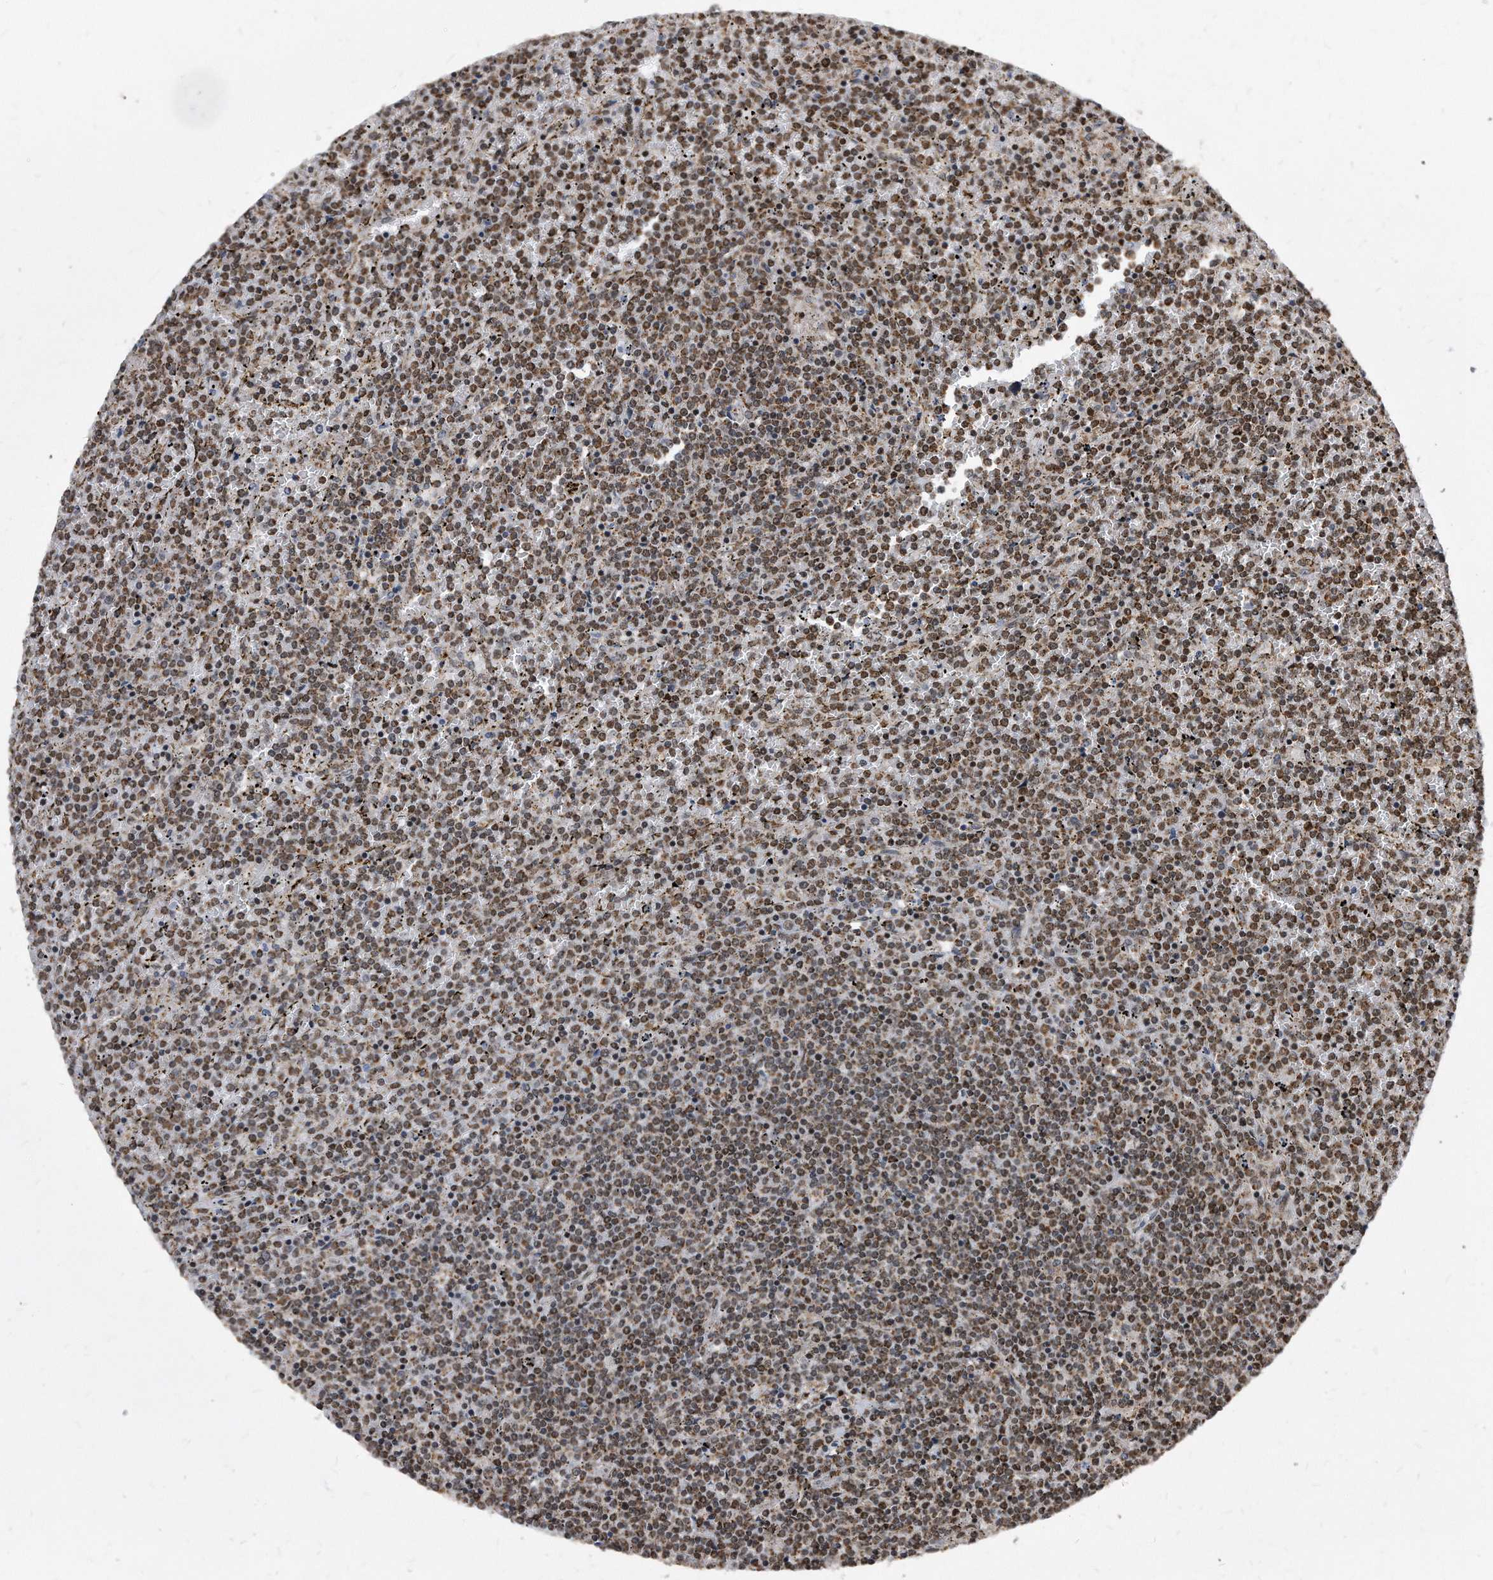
{"staining": {"intensity": "moderate", "quantity": "25%-75%", "location": "cytoplasmic/membranous,nuclear"}, "tissue": "lymphoma", "cell_type": "Tumor cells", "image_type": "cancer", "snomed": [{"axis": "morphology", "description": "Malignant lymphoma, non-Hodgkin's type, Low grade"}, {"axis": "topography", "description": "Spleen"}], "caption": "This photomicrograph demonstrates malignant lymphoma, non-Hodgkin's type (low-grade) stained with immunohistochemistry (IHC) to label a protein in brown. The cytoplasmic/membranous and nuclear of tumor cells show moderate positivity for the protein. Nuclei are counter-stained blue.", "gene": "DUSP22", "patient": {"sex": "female", "age": 19}}